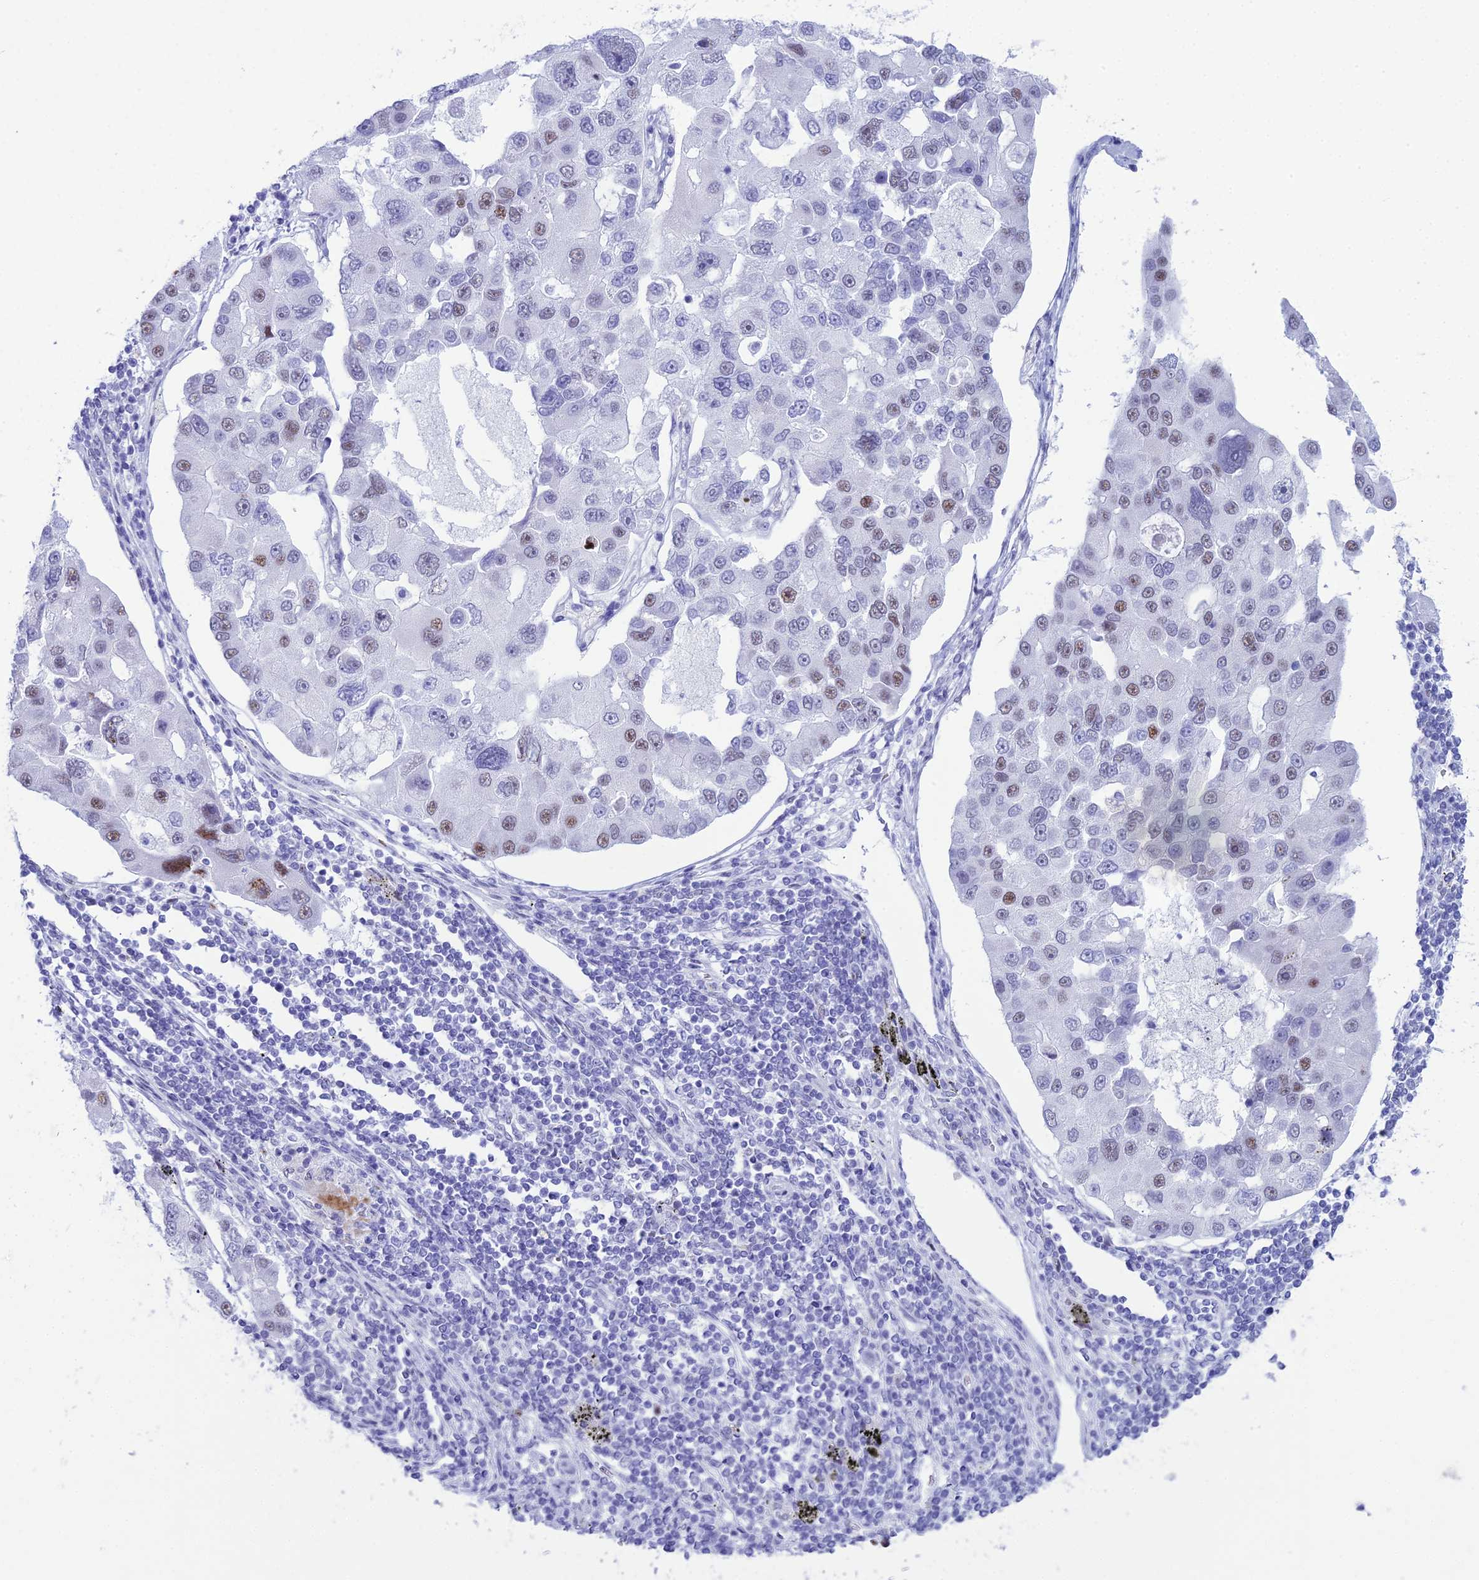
{"staining": {"intensity": "moderate", "quantity": "<25%", "location": "nuclear"}, "tissue": "lung cancer", "cell_type": "Tumor cells", "image_type": "cancer", "snomed": [{"axis": "morphology", "description": "Adenocarcinoma, NOS"}, {"axis": "topography", "description": "Lung"}], "caption": "A micrograph of human adenocarcinoma (lung) stained for a protein demonstrates moderate nuclear brown staining in tumor cells. (DAB (3,3'-diaminobenzidine) IHC with brightfield microscopy, high magnification).", "gene": "RNPS1", "patient": {"sex": "female", "age": 54}}